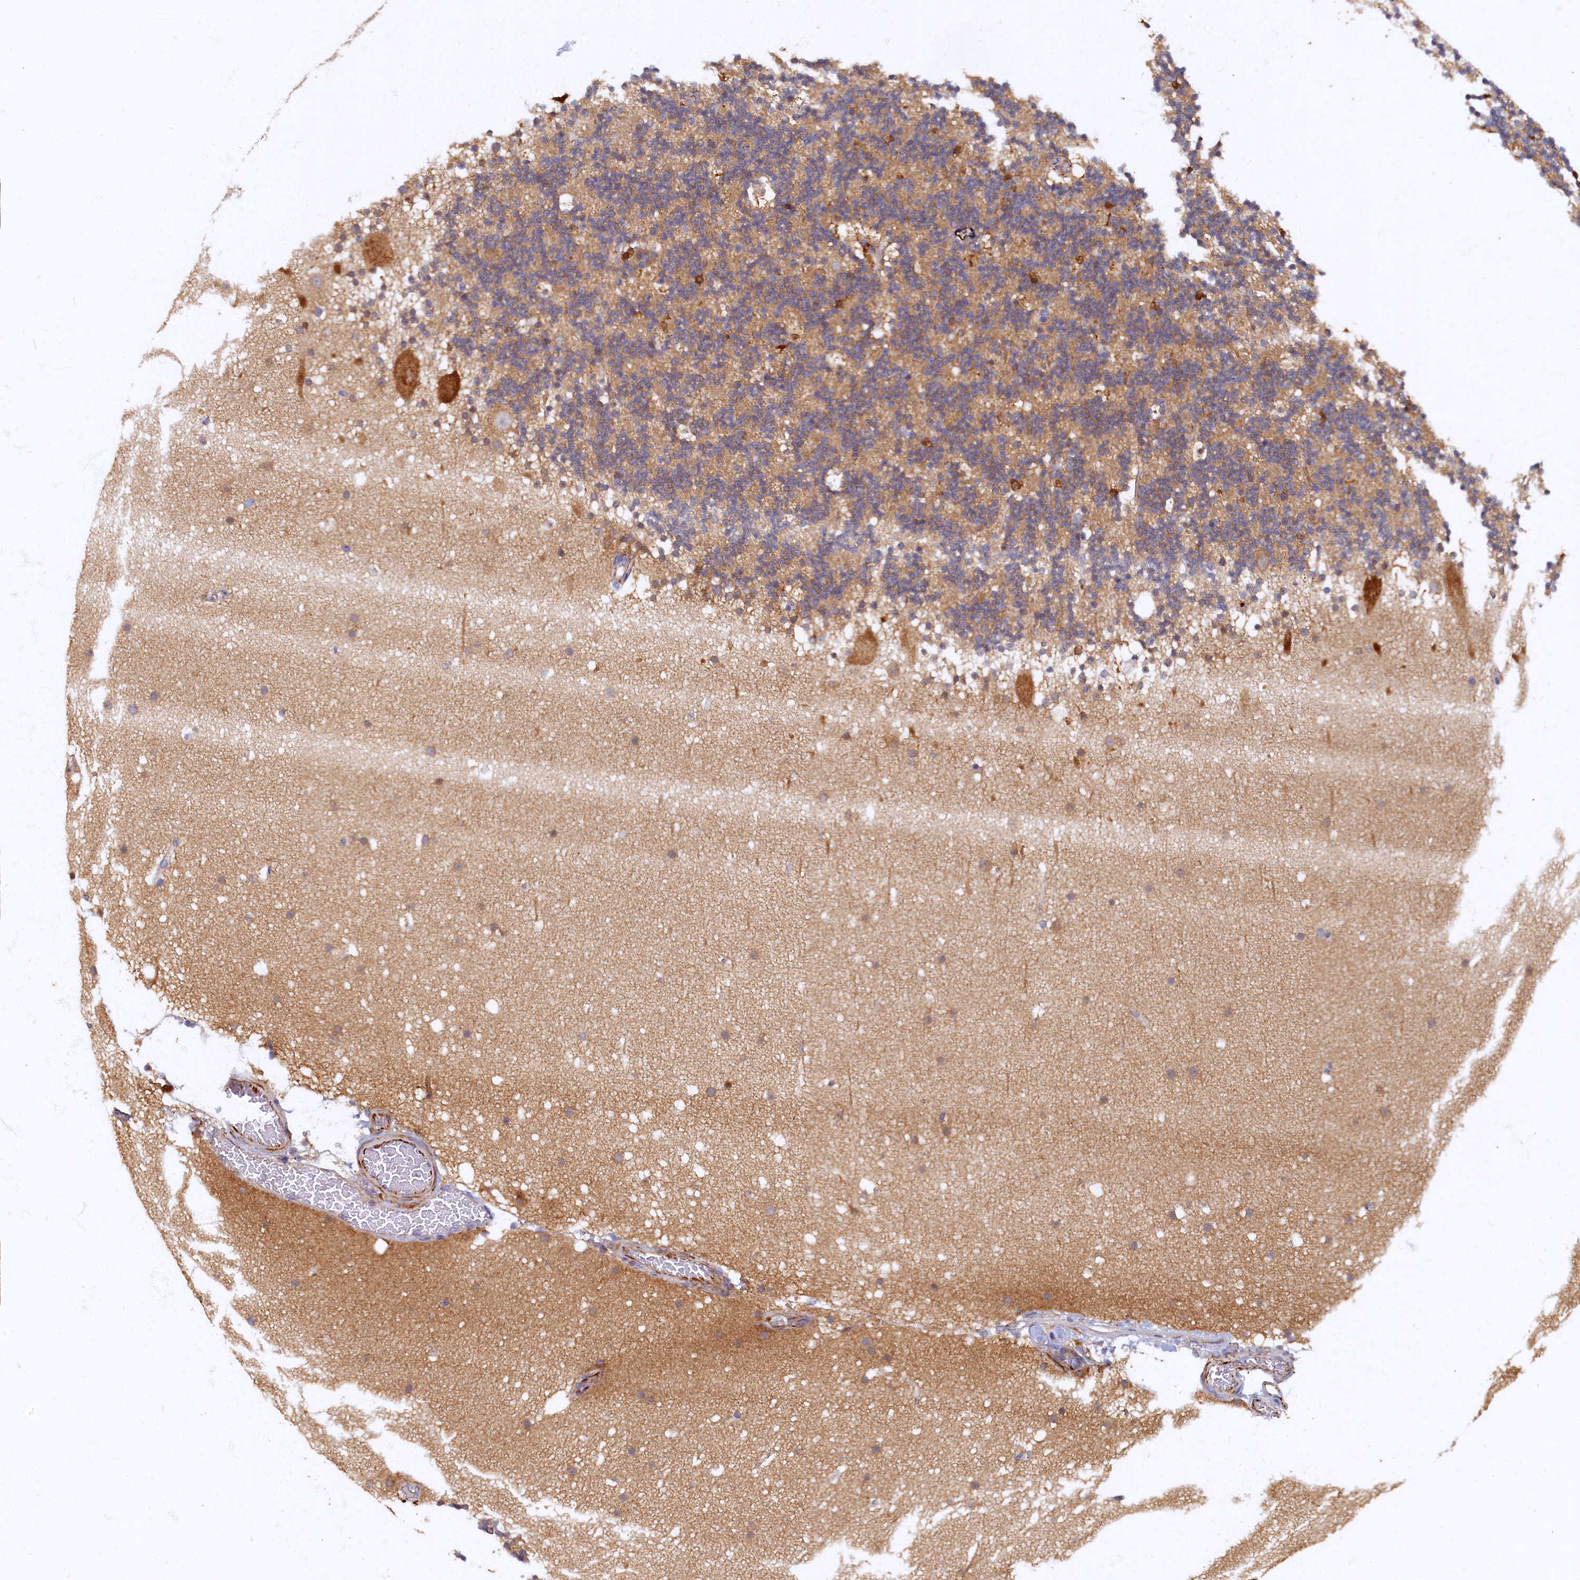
{"staining": {"intensity": "moderate", "quantity": ">75%", "location": "cytoplasmic/membranous"}, "tissue": "cerebellum", "cell_type": "Cells in granular layer", "image_type": "normal", "snomed": [{"axis": "morphology", "description": "Normal tissue, NOS"}, {"axis": "topography", "description": "Cerebellum"}], "caption": "This is an image of IHC staining of normal cerebellum, which shows moderate expression in the cytoplasmic/membranous of cells in granular layer.", "gene": "ARL11", "patient": {"sex": "male", "age": 57}}